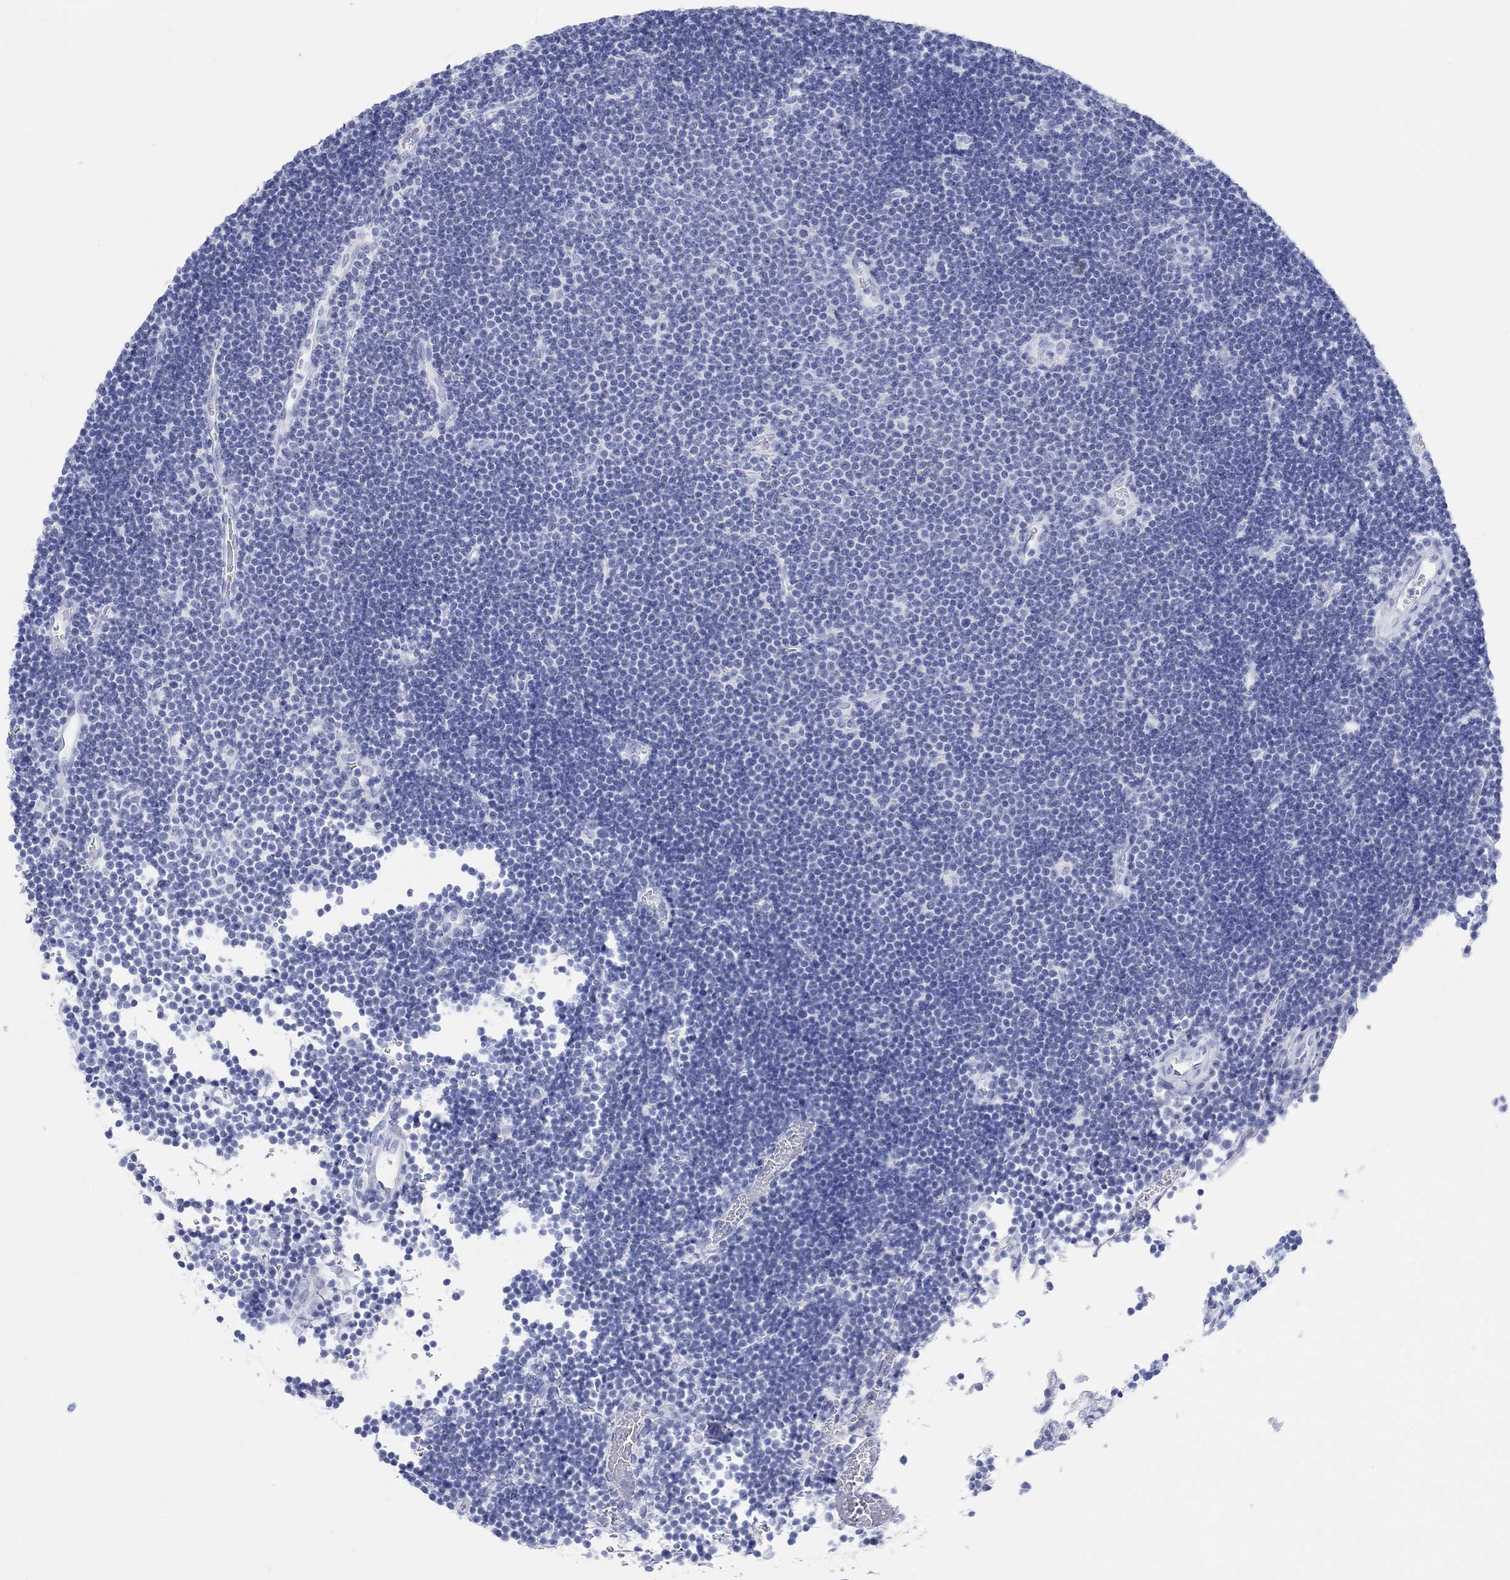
{"staining": {"intensity": "negative", "quantity": "none", "location": "none"}, "tissue": "lymphoma", "cell_type": "Tumor cells", "image_type": "cancer", "snomed": [{"axis": "morphology", "description": "Malignant lymphoma, non-Hodgkin's type, Low grade"}, {"axis": "topography", "description": "Brain"}], "caption": "This micrograph is of malignant lymphoma, non-Hodgkin's type (low-grade) stained with immunohistochemistry to label a protein in brown with the nuclei are counter-stained blue. There is no positivity in tumor cells.", "gene": "AK8", "patient": {"sex": "female", "age": 66}}